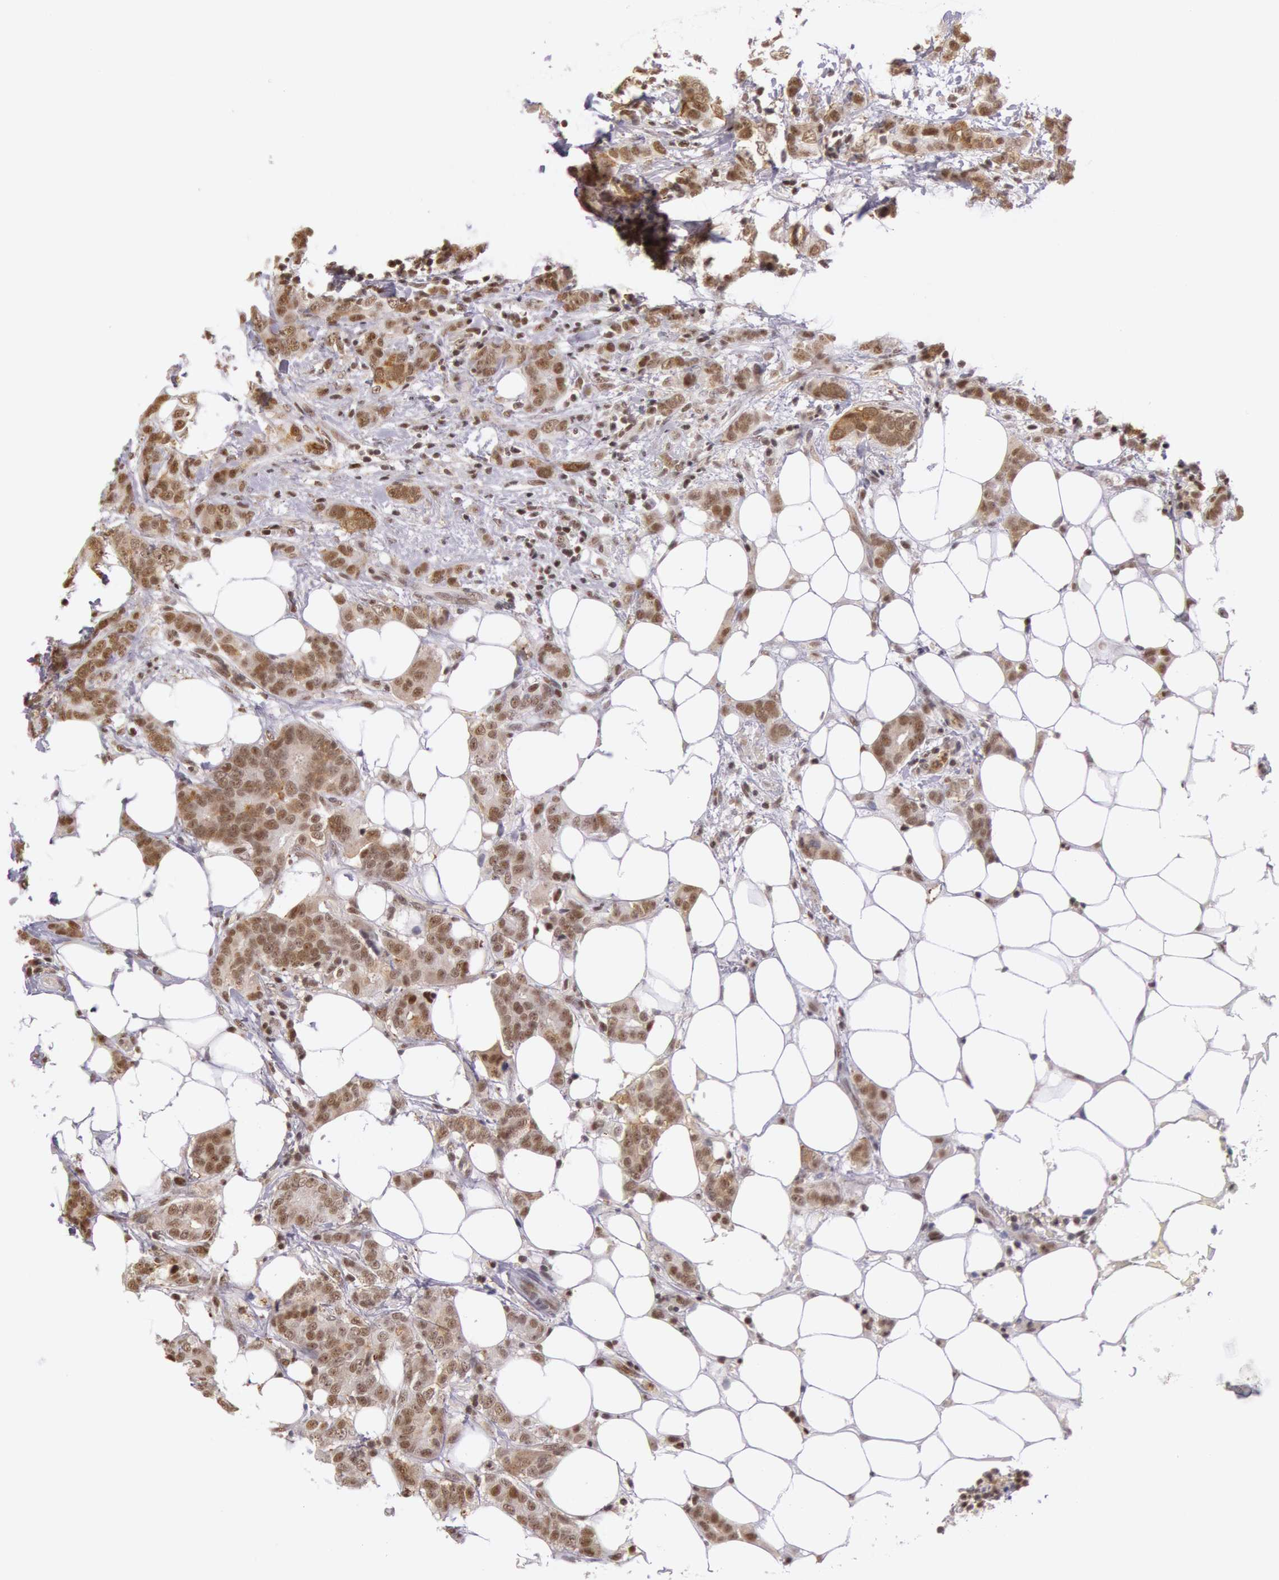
{"staining": {"intensity": "moderate", "quantity": ">75%", "location": "nuclear"}, "tissue": "breast cancer", "cell_type": "Tumor cells", "image_type": "cancer", "snomed": [{"axis": "morphology", "description": "Duct carcinoma"}, {"axis": "topography", "description": "Breast"}], "caption": "High-magnification brightfield microscopy of breast cancer (invasive ductal carcinoma) stained with DAB (3,3'-diaminobenzidine) (brown) and counterstained with hematoxylin (blue). tumor cells exhibit moderate nuclear positivity is identified in about>75% of cells.", "gene": "ESS2", "patient": {"sex": "female", "age": 53}}